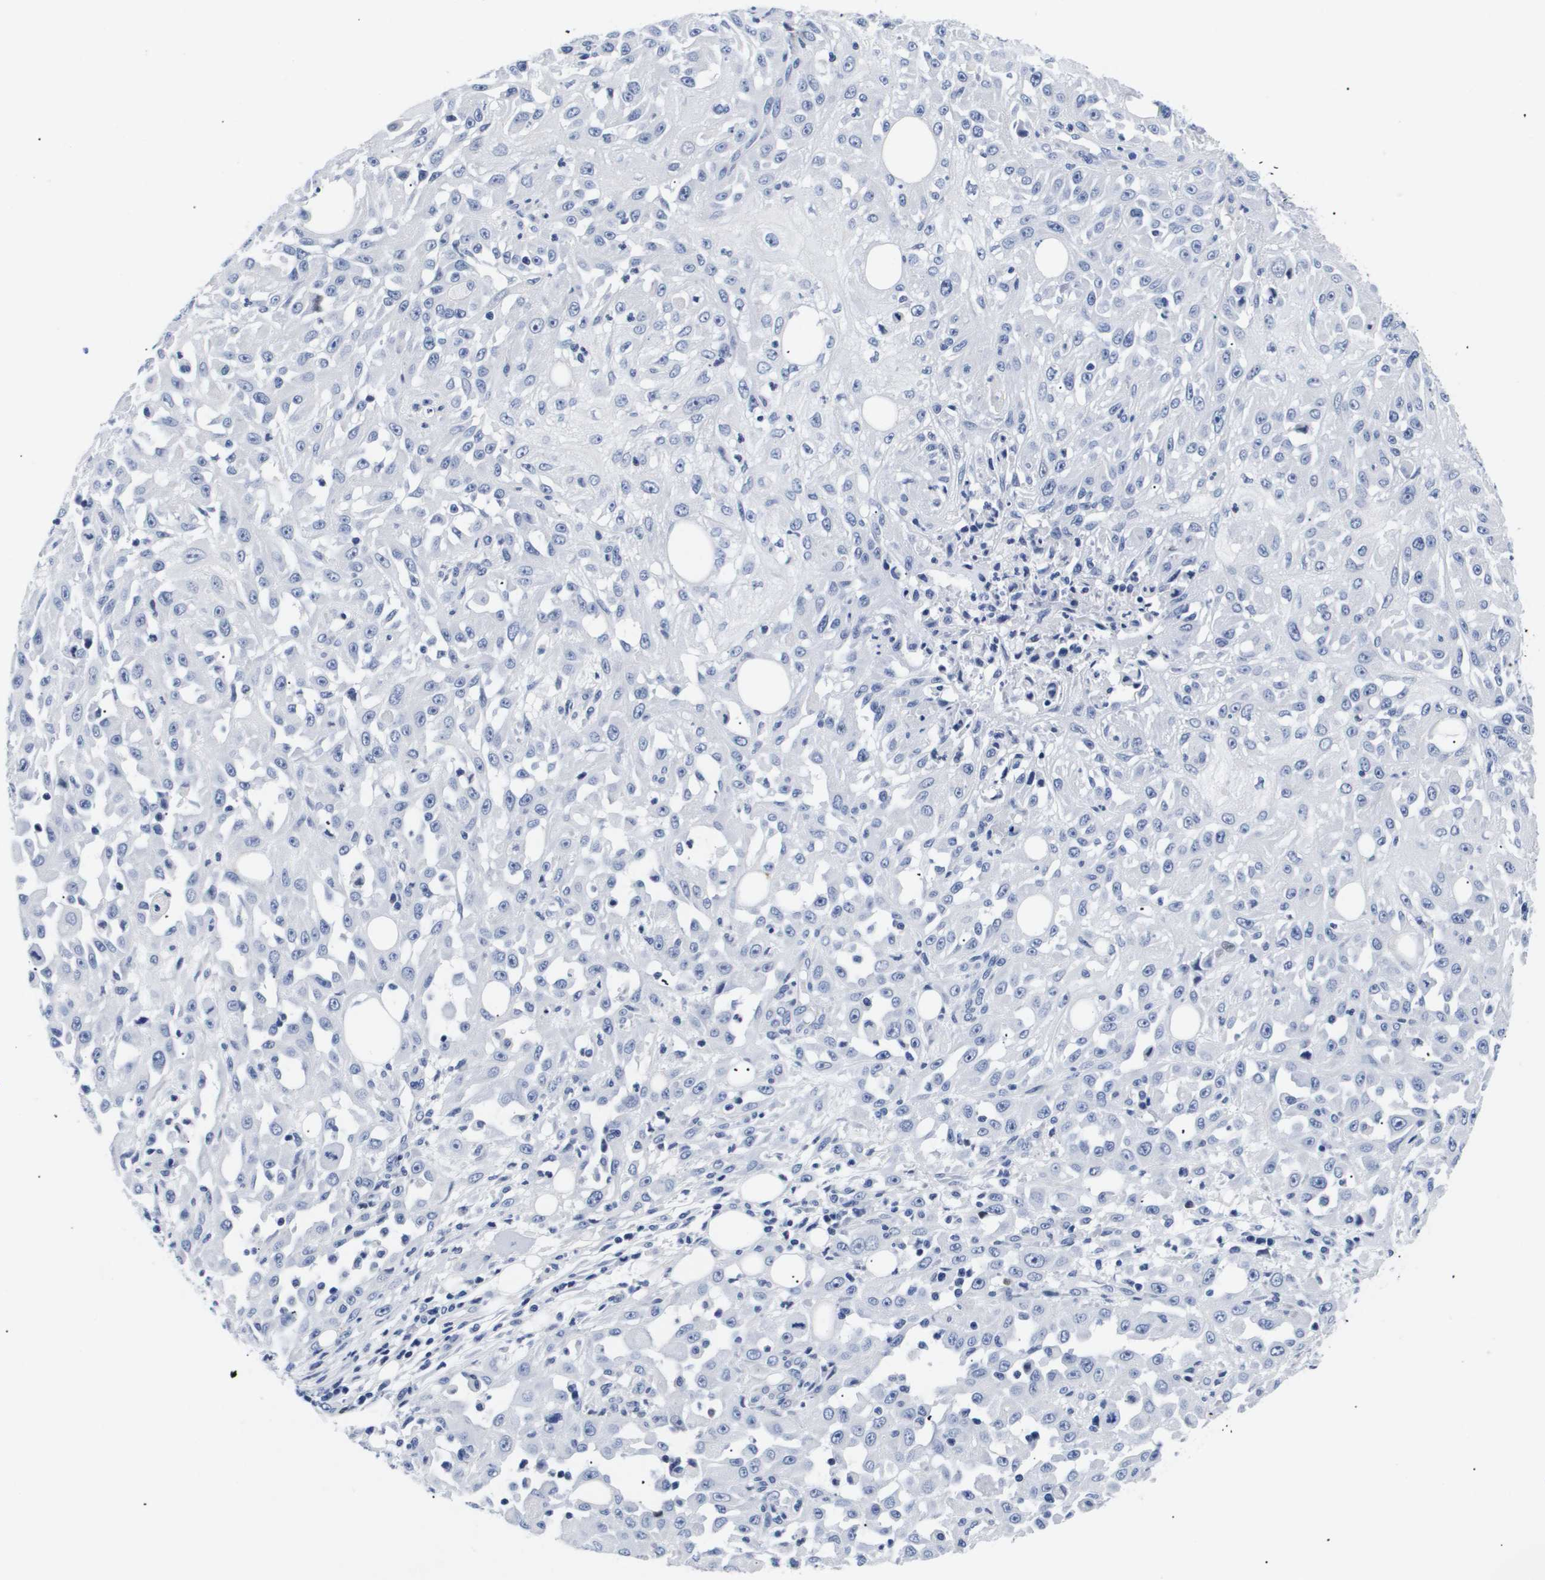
{"staining": {"intensity": "negative", "quantity": "none", "location": "none"}, "tissue": "skin cancer", "cell_type": "Tumor cells", "image_type": "cancer", "snomed": [{"axis": "morphology", "description": "Squamous cell carcinoma, NOS"}, {"axis": "morphology", "description": "Squamous cell carcinoma, metastatic, NOS"}, {"axis": "topography", "description": "Skin"}, {"axis": "topography", "description": "Lymph node"}], "caption": "Tumor cells are negative for brown protein staining in skin cancer (squamous cell carcinoma).", "gene": "SHD", "patient": {"sex": "male", "age": 75}}